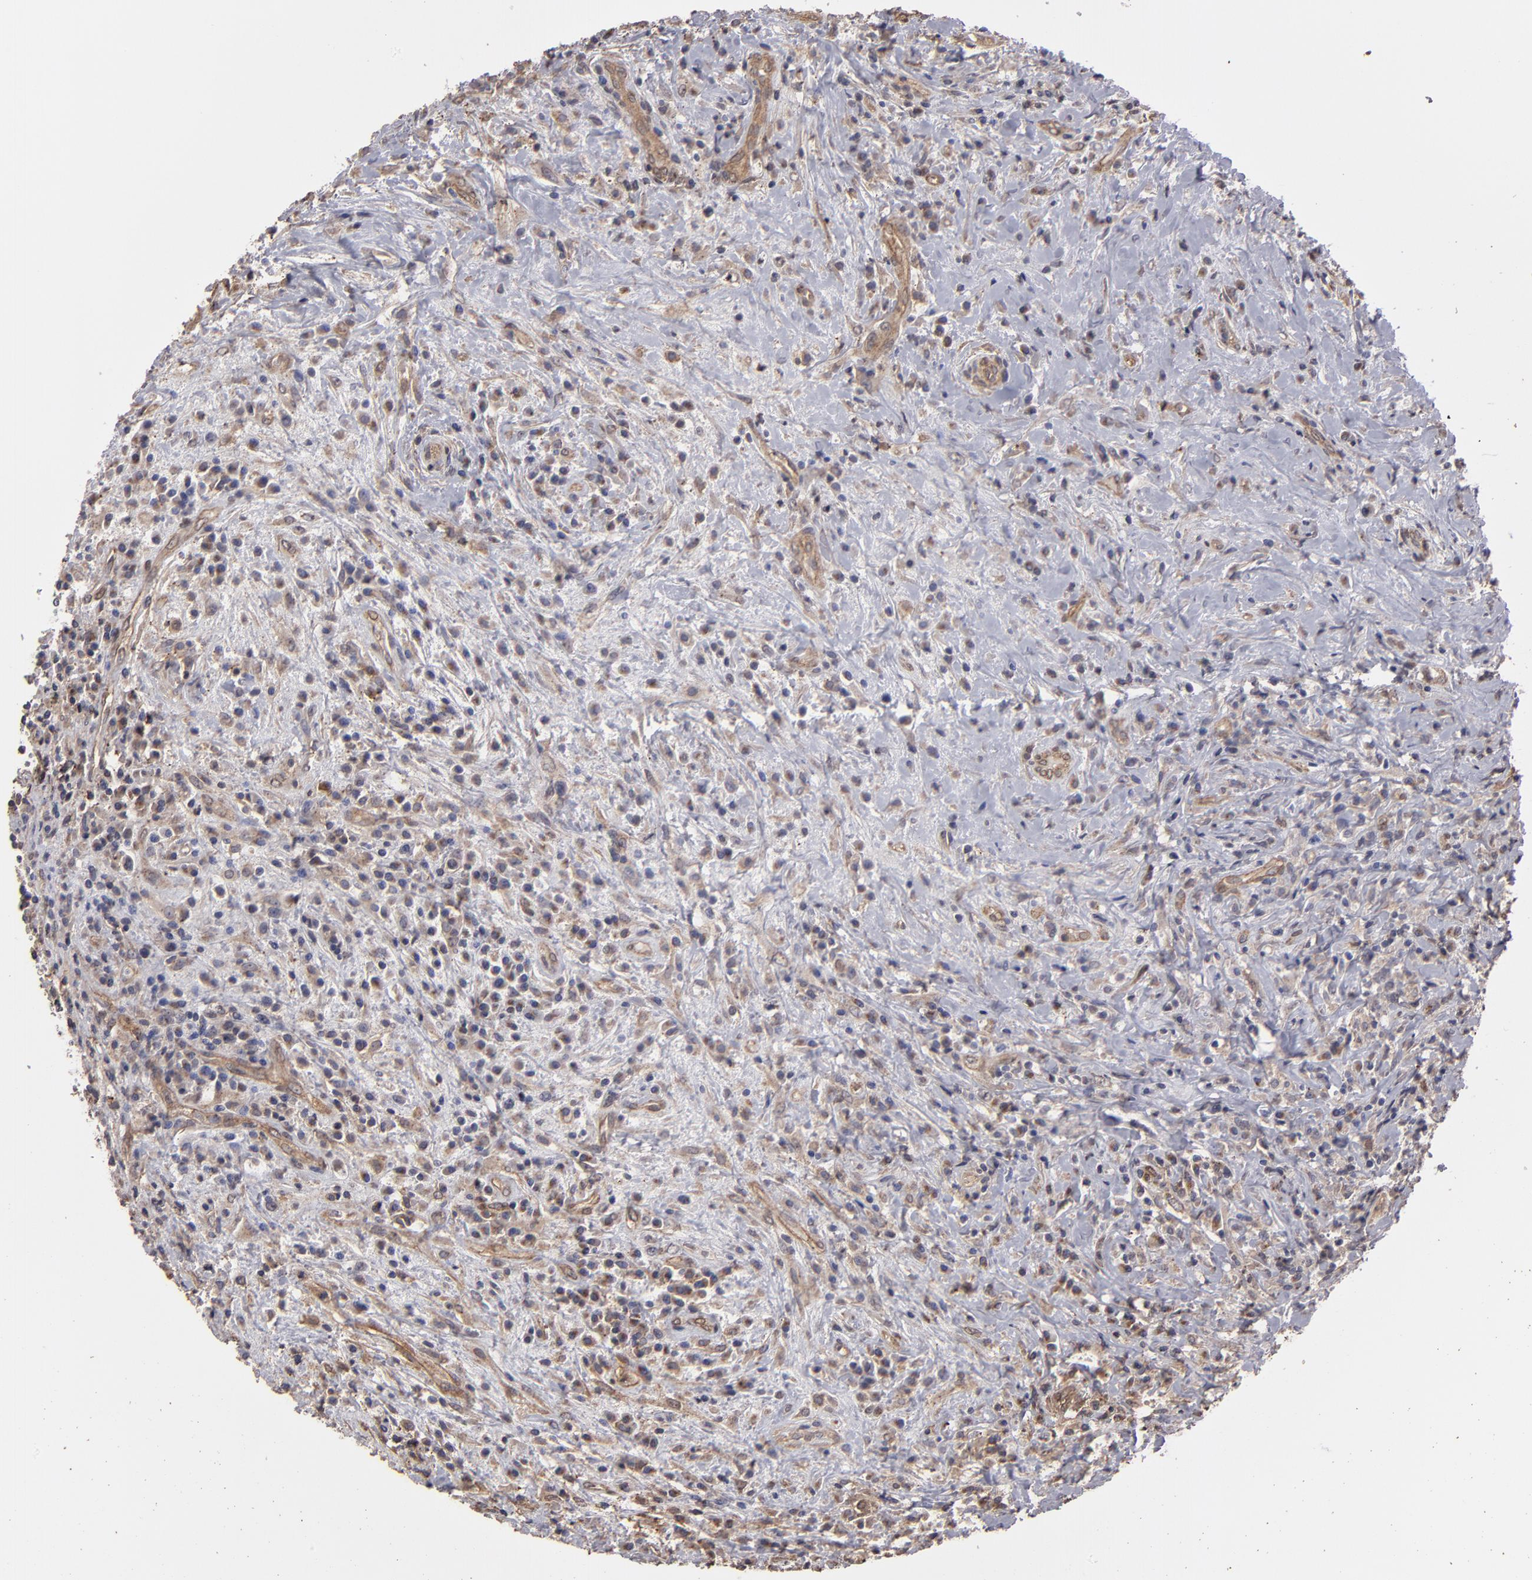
{"staining": {"intensity": "weak", "quantity": ">75%", "location": "cytoplasmic/membranous"}, "tissue": "lymphoma", "cell_type": "Tumor cells", "image_type": "cancer", "snomed": [{"axis": "morphology", "description": "Hodgkin's disease, NOS"}, {"axis": "topography", "description": "Lymph node"}], "caption": "There is low levels of weak cytoplasmic/membranous expression in tumor cells of lymphoma, as demonstrated by immunohistochemical staining (brown color).", "gene": "NDRG2", "patient": {"sex": "female", "age": 25}}